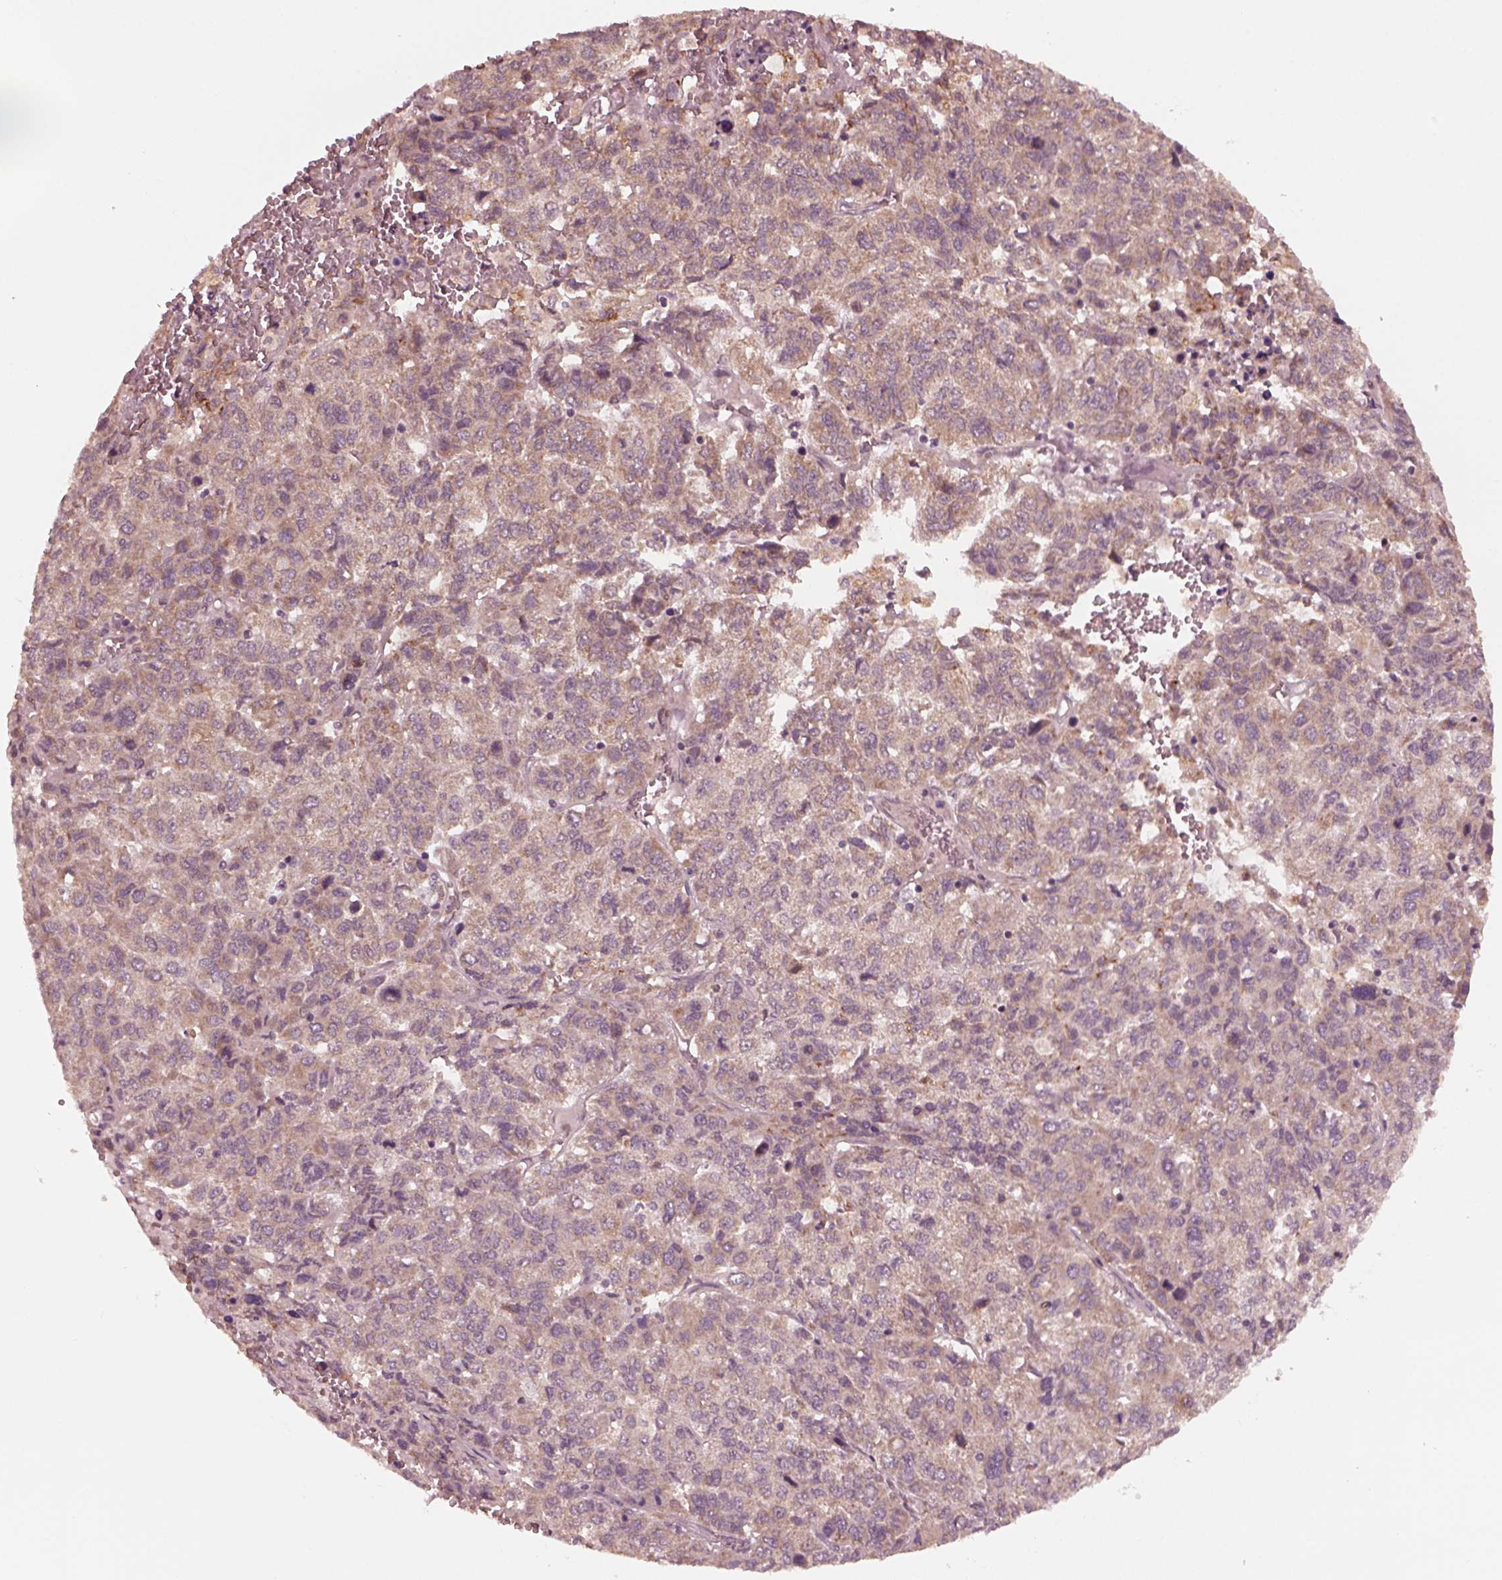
{"staining": {"intensity": "moderate", "quantity": "25%-75%", "location": "cytoplasmic/membranous"}, "tissue": "liver cancer", "cell_type": "Tumor cells", "image_type": "cancer", "snomed": [{"axis": "morphology", "description": "Carcinoma, Hepatocellular, NOS"}, {"axis": "topography", "description": "Liver"}], "caption": "Immunohistochemistry of human liver cancer reveals medium levels of moderate cytoplasmic/membranous staining in about 25%-75% of tumor cells.", "gene": "FAF2", "patient": {"sex": "male", "age": 69}}